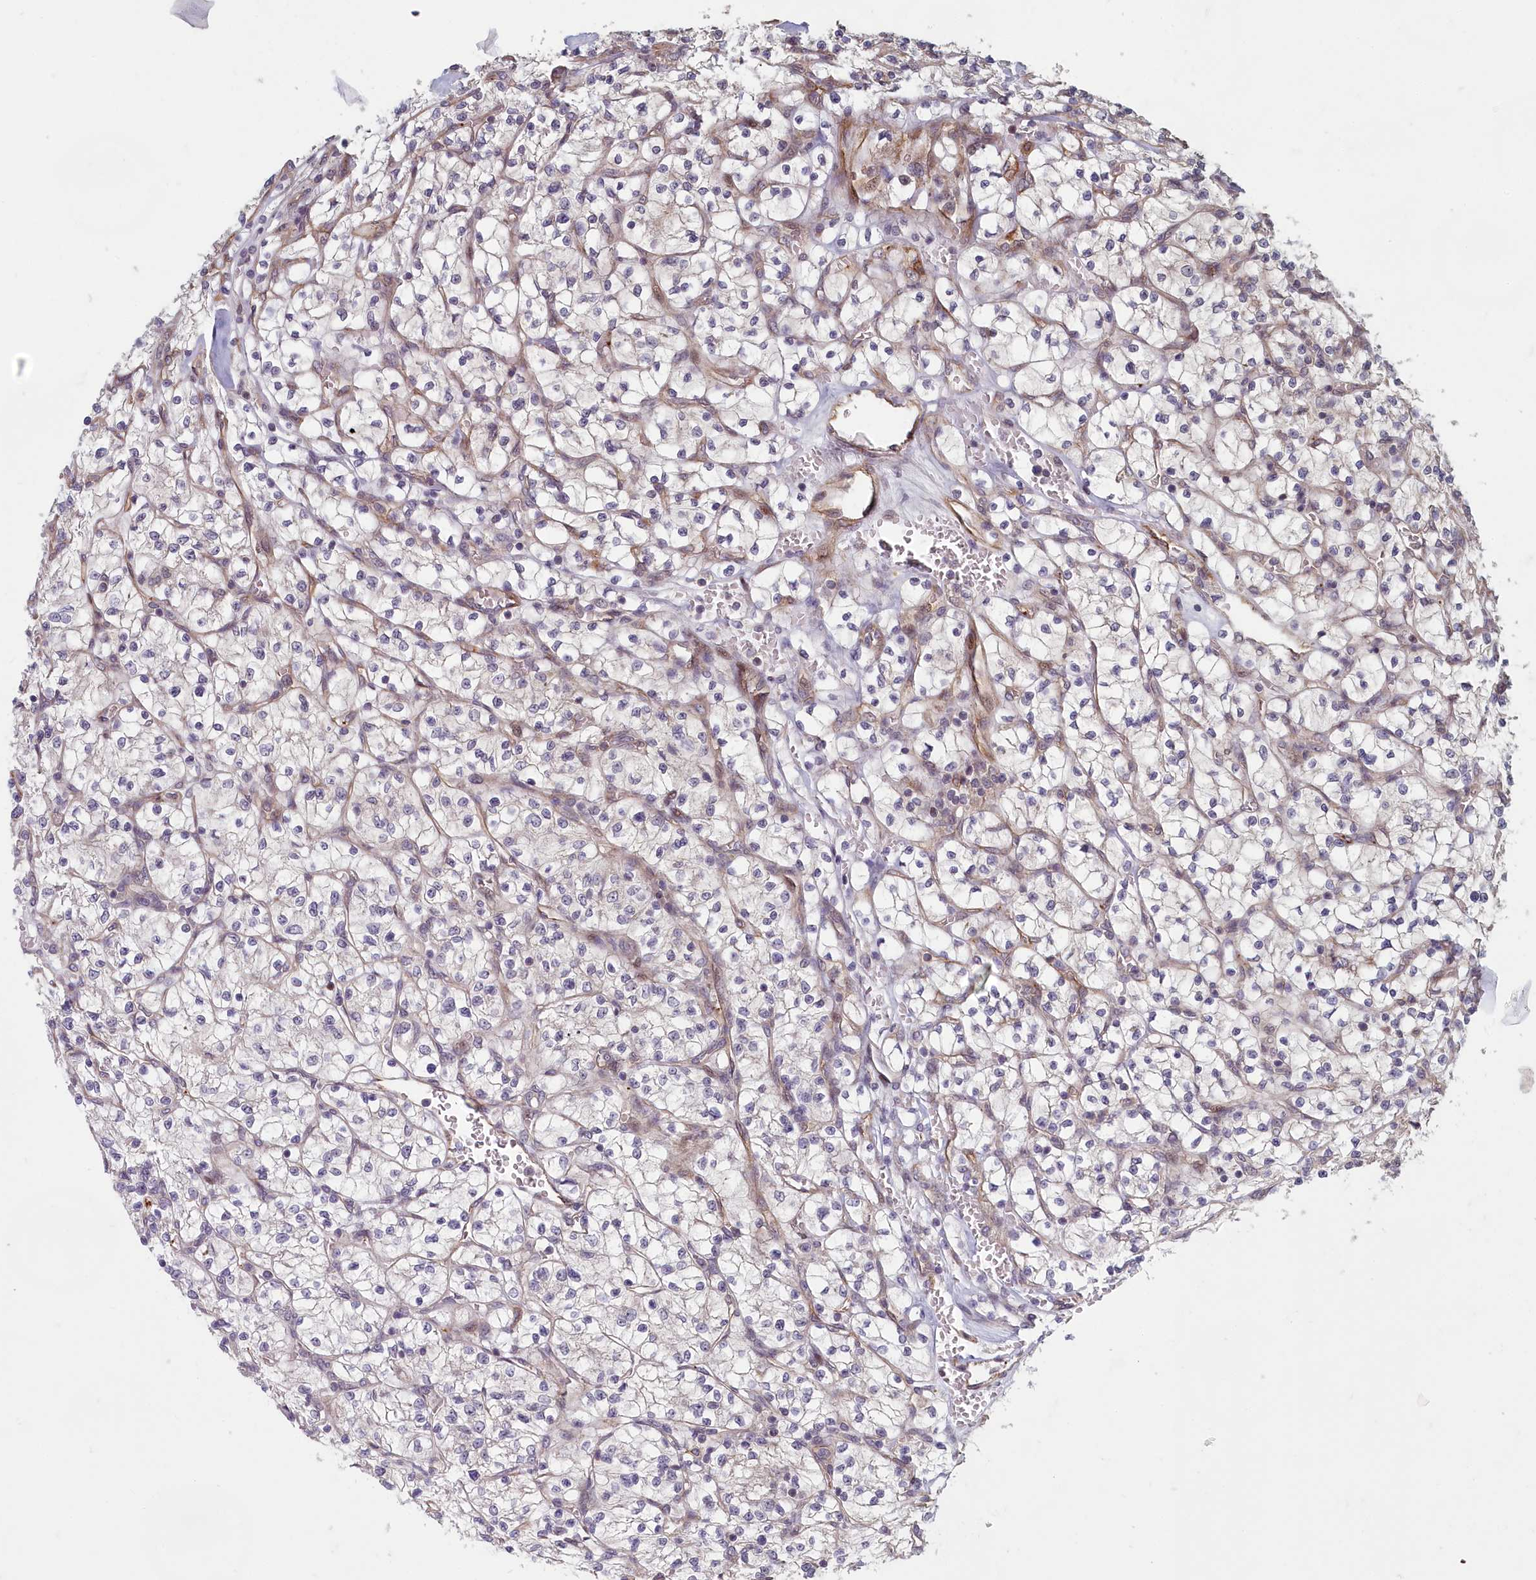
{"staining": {"intensity": "negative", "quantity": "none", "location": "none"}, "tissue": "renal cancer", "cell_type": "Tumor cells", "image_type": "cancer", "snomed": [{"axis": "morphology", "description": "Adenocarcinoma, NOS"}, {"axis": "topography", "description": "Kidney"}], "caption": "Immunohistochemical staining of human renal cancer (adenocarcinoma) exhibits no significant expression in tumor cells. (Stains: DAB immunohistochemistry with hematoxylin counter stain, Microscopy: brightfield microscopy at high magnification).", "gene": "TSPYL4", "patient": {"sex": "female", "age": 64}}